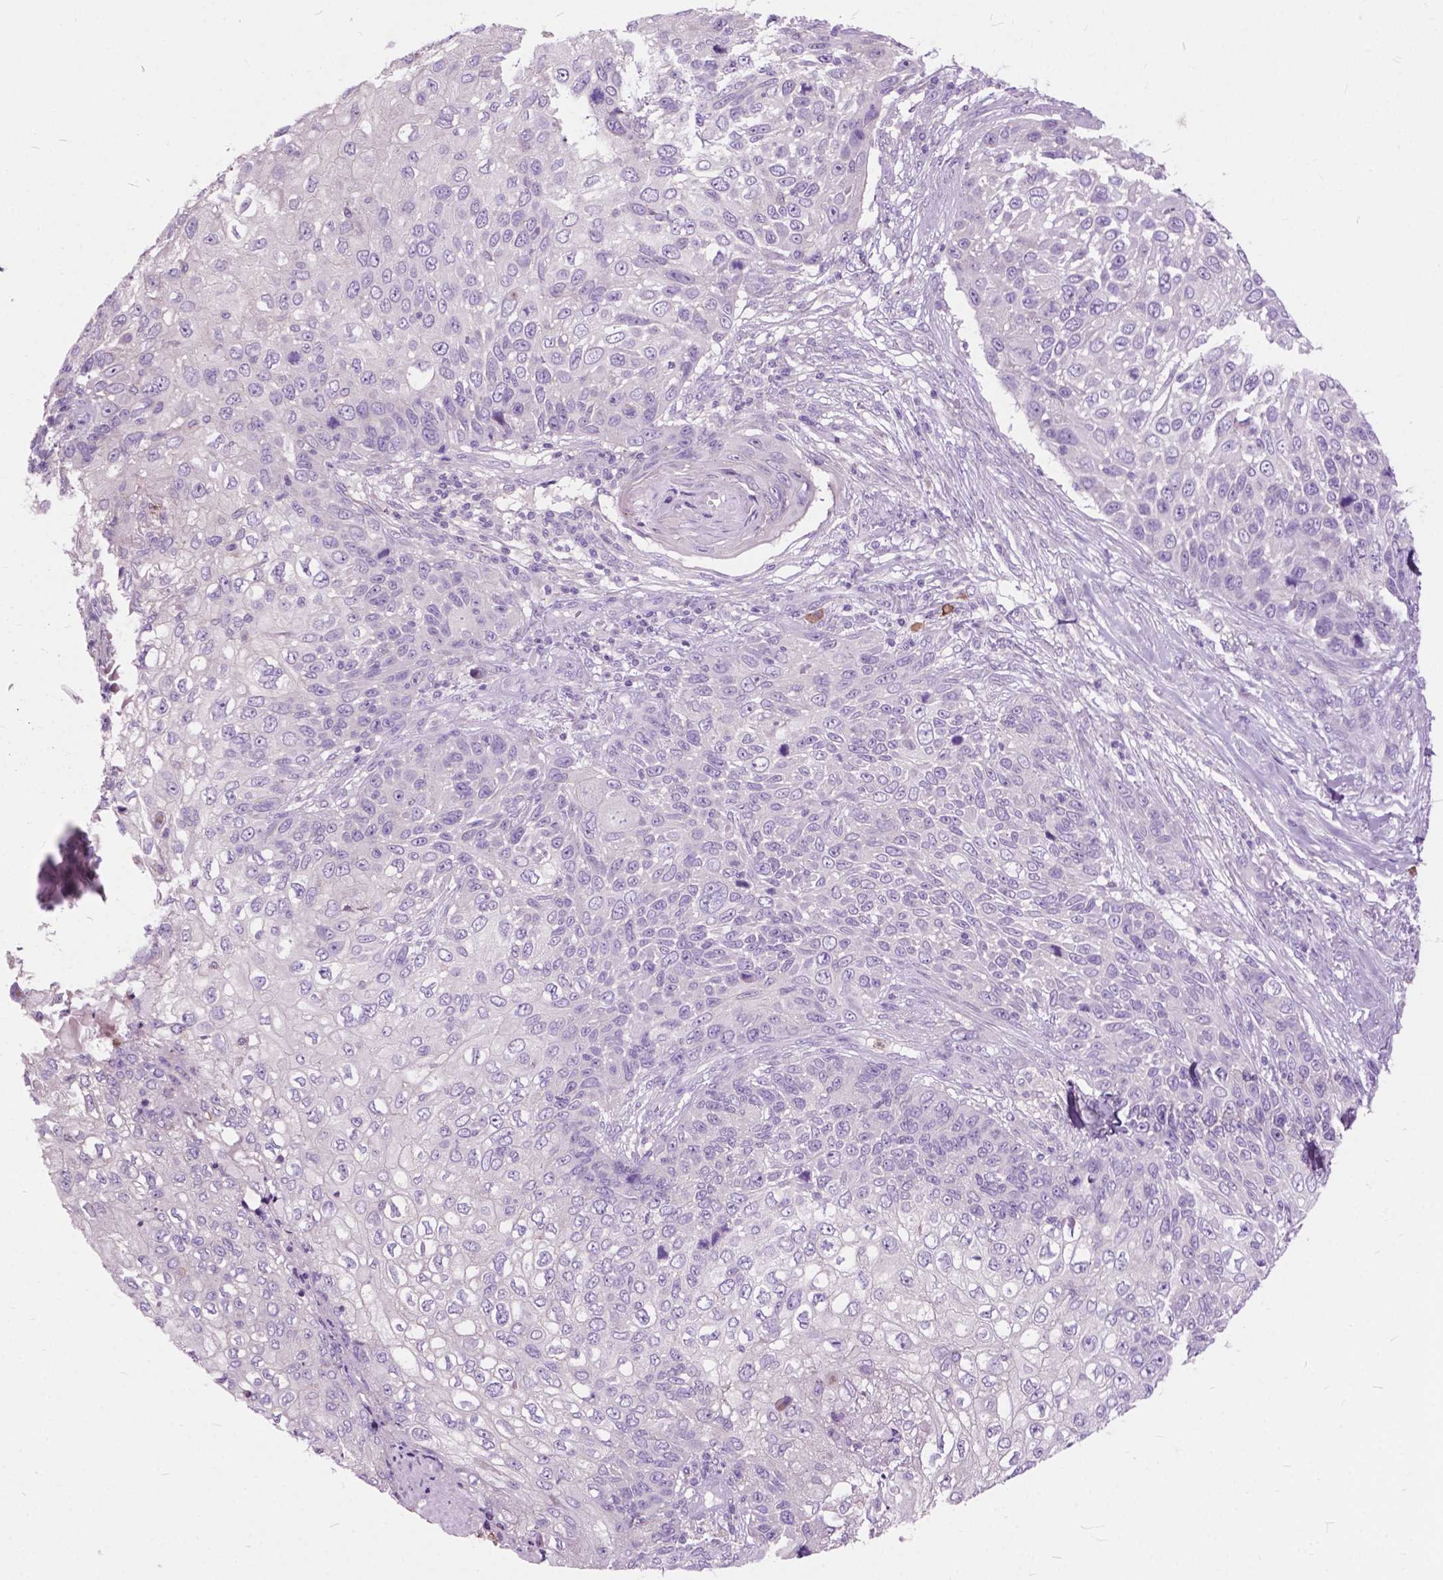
{"staining": {"intensity": "negative", "quantity": "none", "location": "none"}, "tissue": "skin cancer", "cell_type": "Tumor cells", "image_type": "cancer", "snomed": [{"axis": "morphology", "description": "Squamous cell carcinoma, NOS"}, {"axis": "topography", "description": "Skin"}], "caption": "DAB immunohistochemical staining of skin cancer reveals no significant expression in tumor cells.", "gene": "PRR35", "patient": {"sex": "male", "age": 92}}